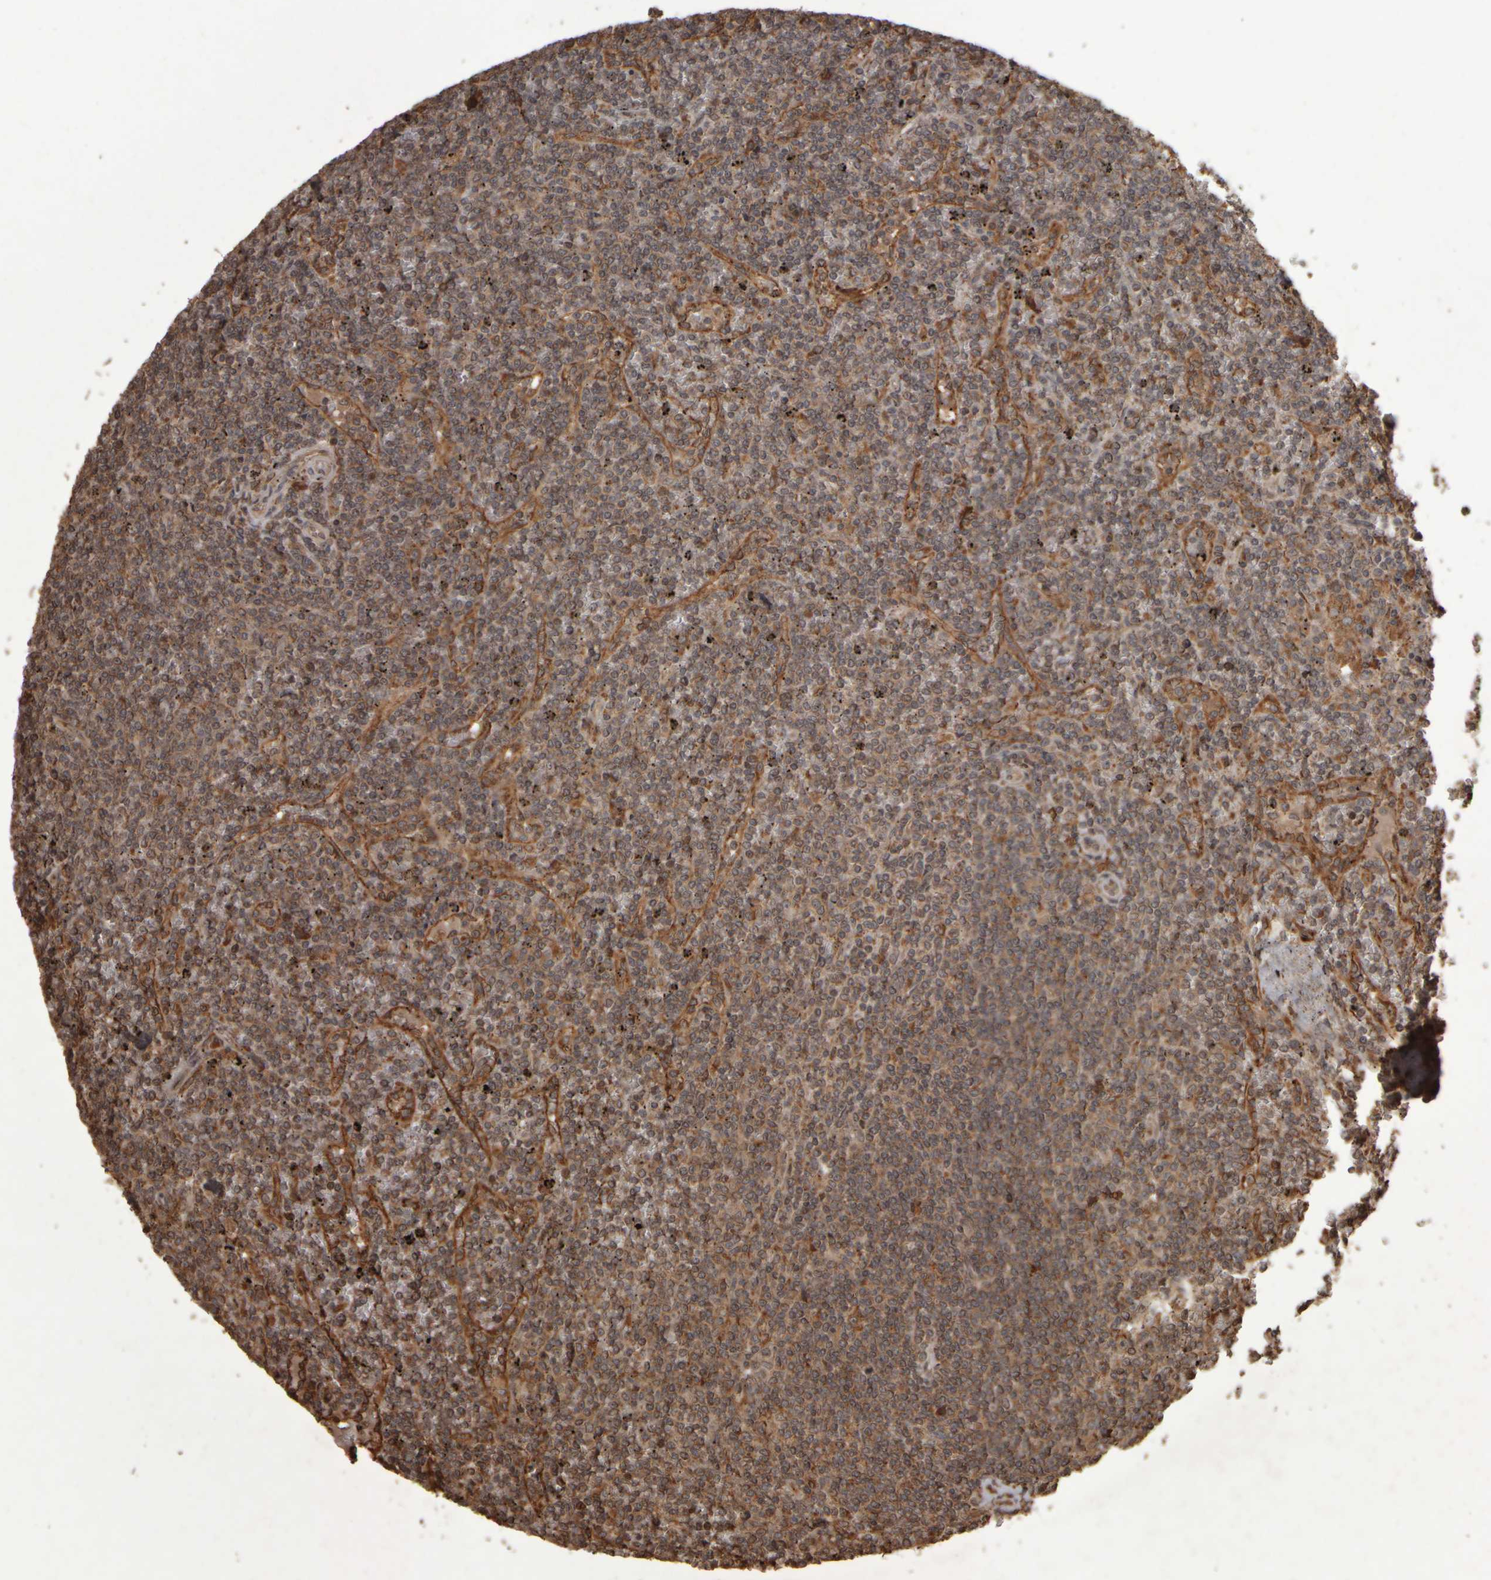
{"staining": {"intensity": "moderate", "quantity": ">75%", "location": "cytoplasmic/membranous"}, "tissue": "lymphoma", "cell_type": "Tumor cells", "image_type": "cancer", "snomed": [{"axis": "morphology", "description": "Malignant lymphoma, non-Hodgkin's type, Low grade"}, {"axis": "topography", "description": "Spleen"}], "caption": "Lymphoma stained for a protein shows moderate cytoplasmic/membranous positivity in tumor cells.", "gene": "AGBL3", "patient": {"sex": "female", "age": 19}}